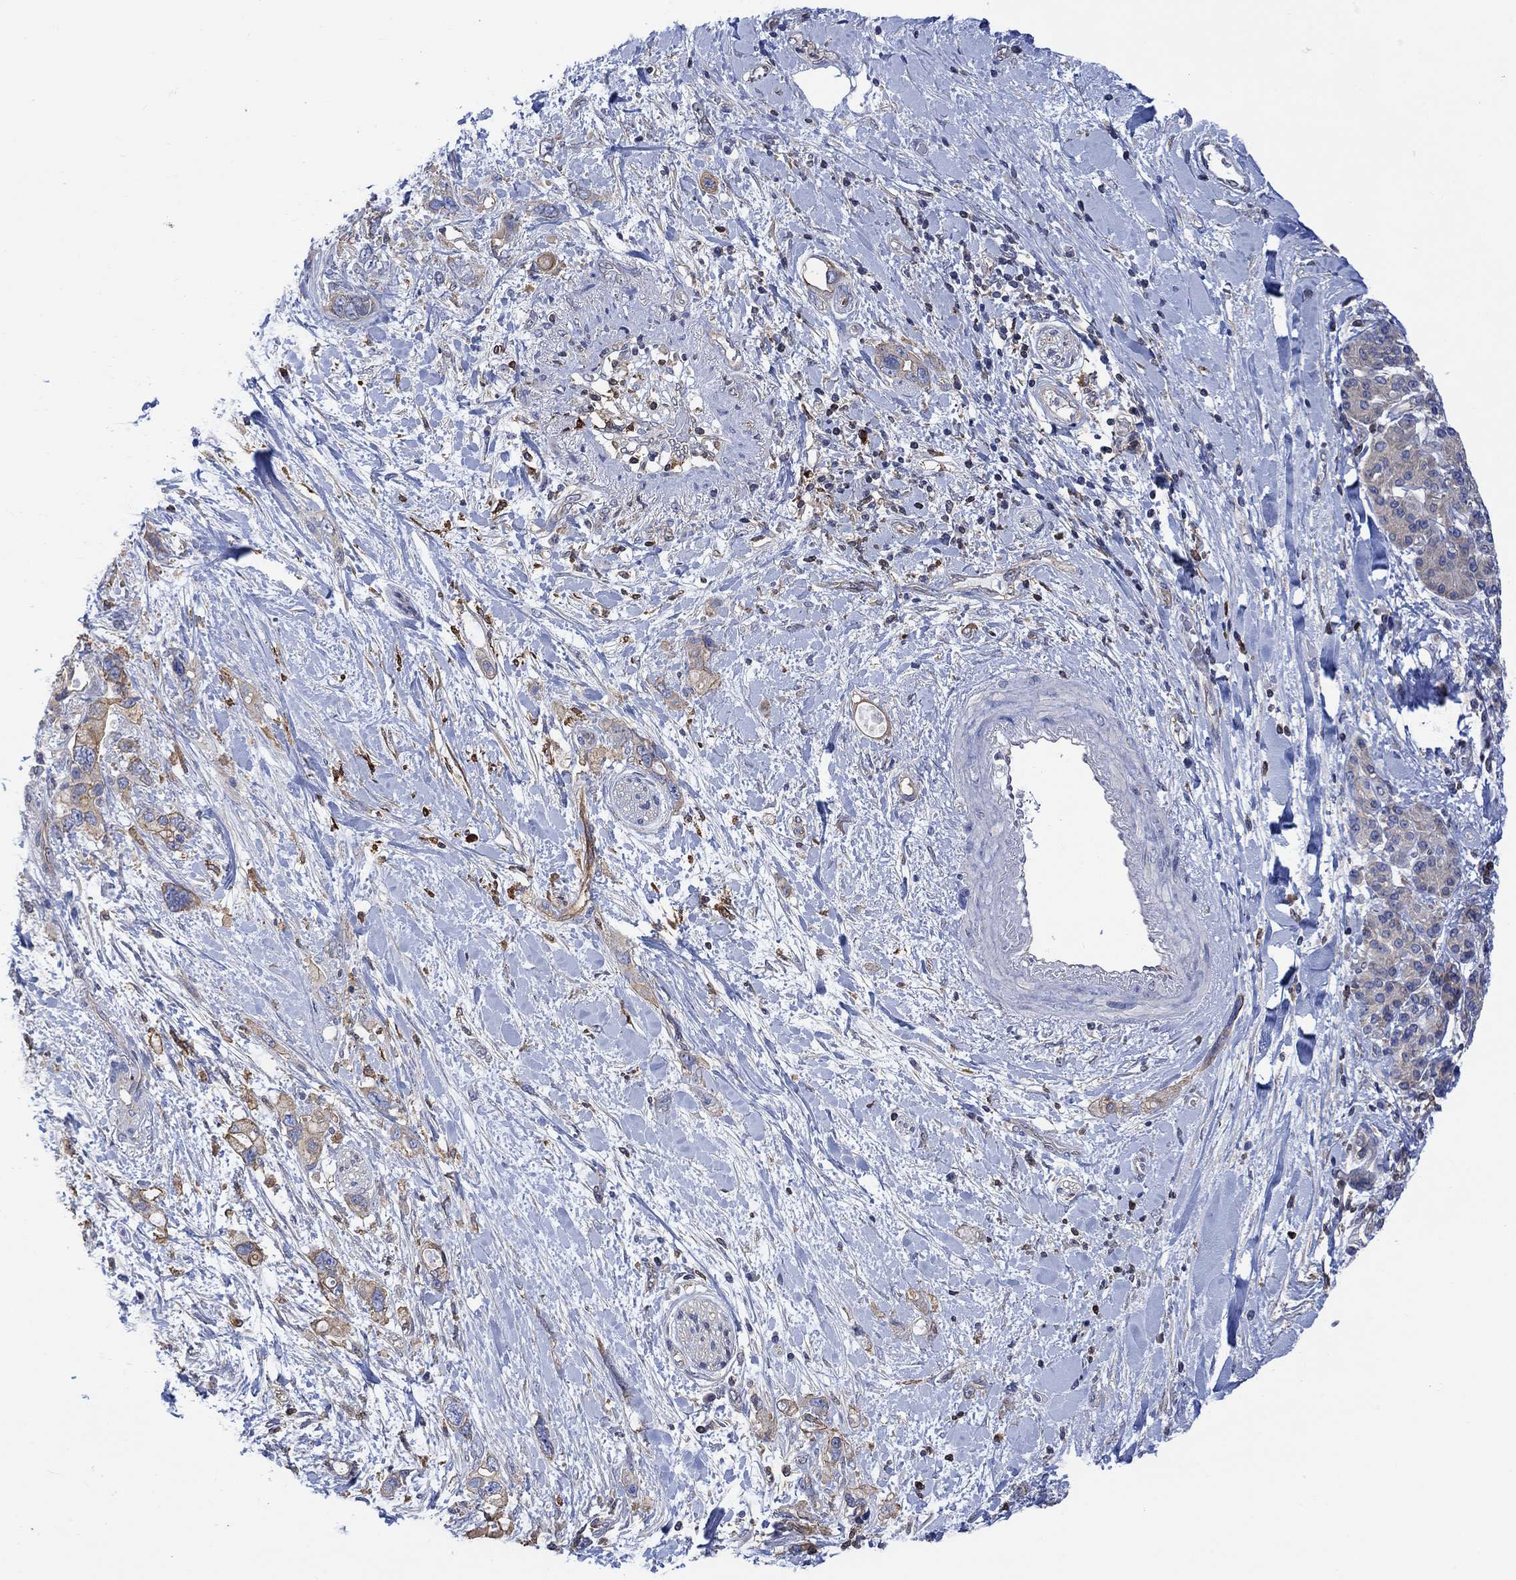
{"staining": {"intensity": "moderate", "quantity": "<25%", "location": "cytoplasmic/membranous"}, "tissue": "pancreatic cancer", "cell_type": "Tumor cells", "image_type": "cancer", "snomed": [{"axis": "morphology", "description": "Adenocarcinoma, NOS"}, {"axis": "topography", "description": "Pancreas"}], "caption": "Immunohistochemical staining of human pancreatic adenocarcinoma reveals low levels of moderate cytoplasmic/membranous protein expression in about <25% of tumor cells. (DAB = brown stain, brightfield microscopy at high magnification).", "gene": "GBP5", "patient": {"sex": "female", "age": 56}}